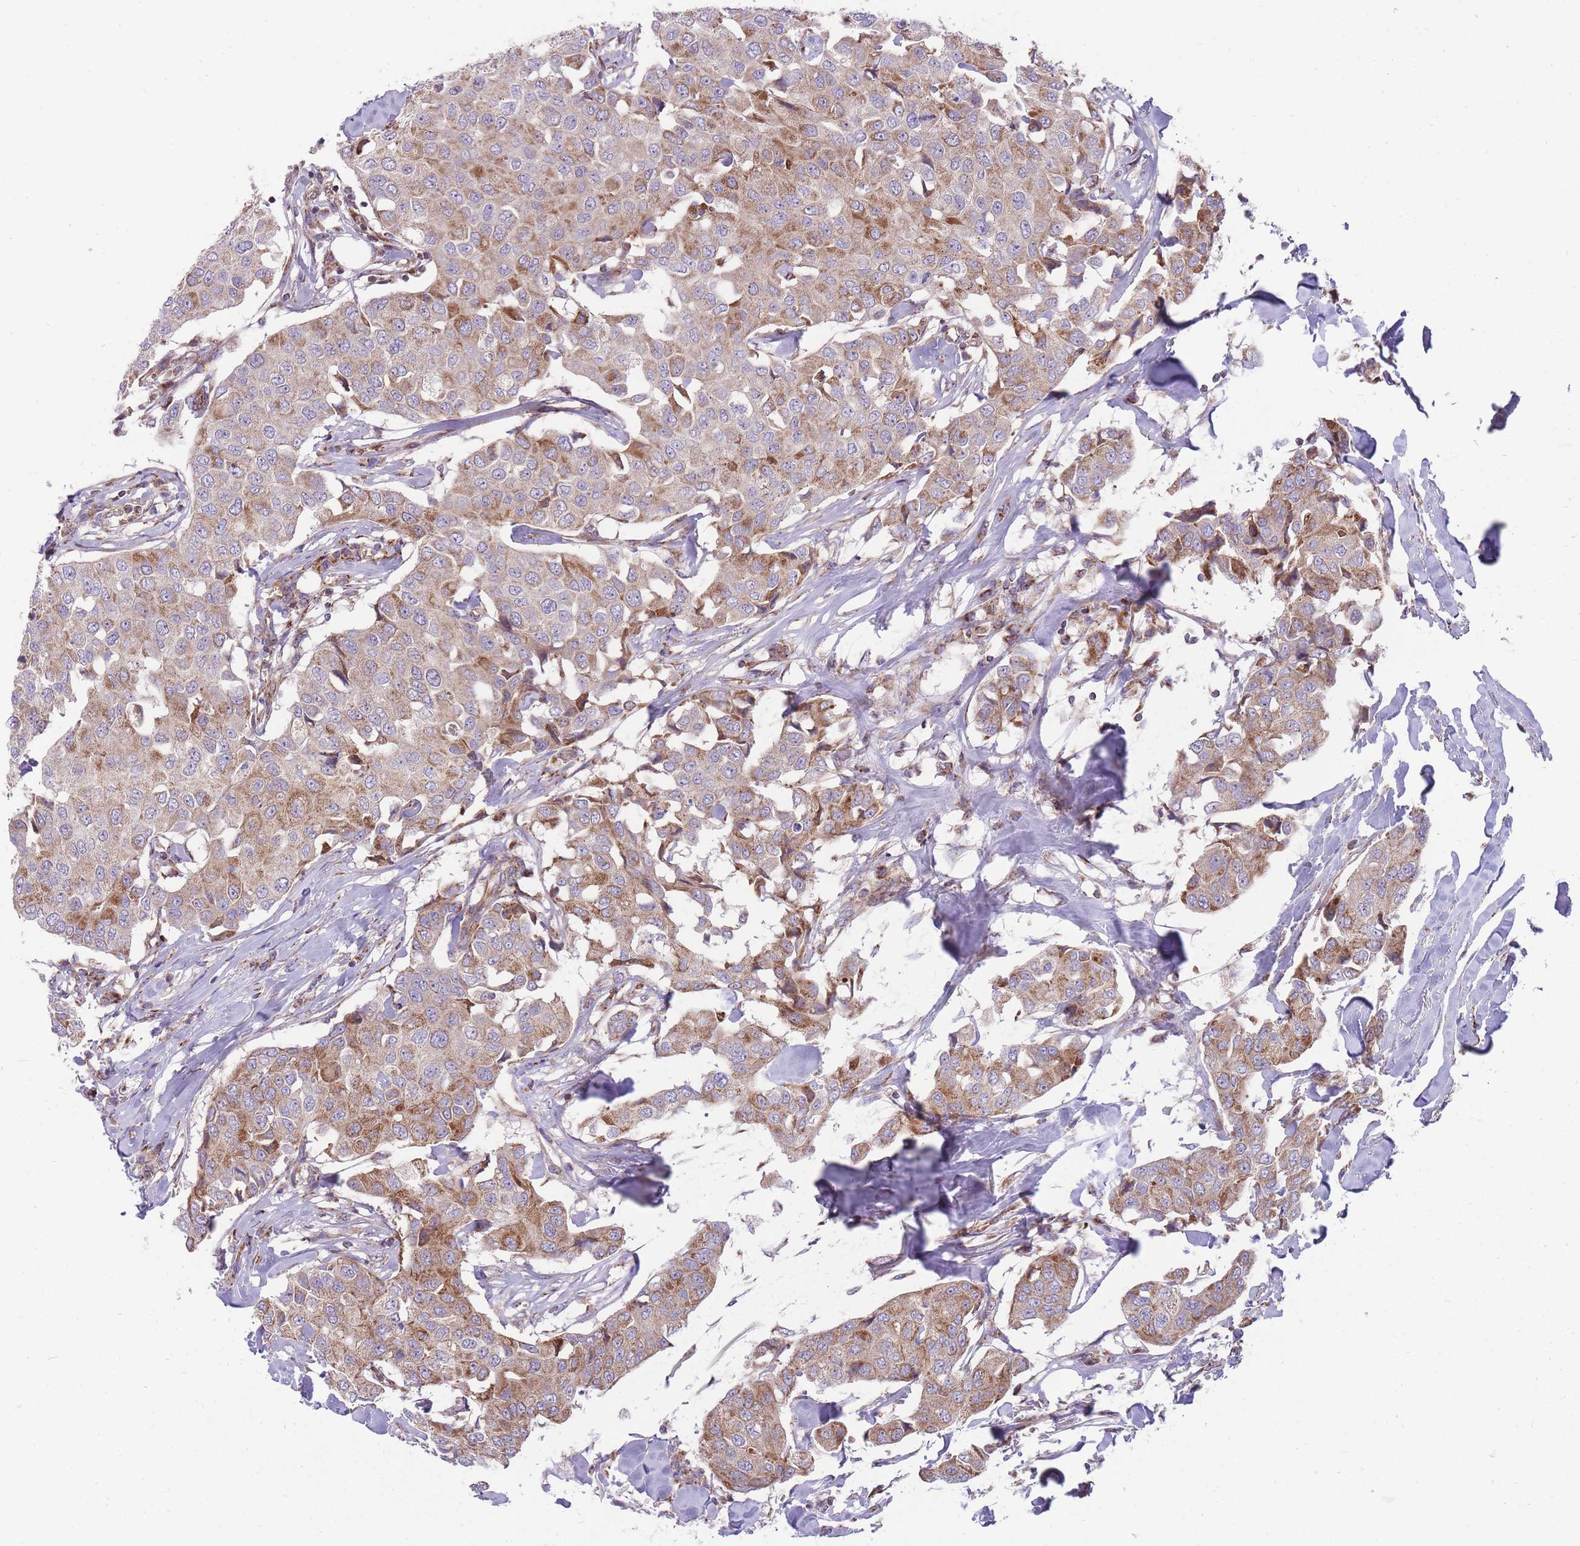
{"staining": {"intensity": "moderate", "quantity": "25%-75%", "location": "cytoplasmic/membranous"}, "tissue": "breast cancer", "cell_type": "Tumor cells", "image_type": "cancer", "snomed": [{"axis": "morphology", "description": "Duct carcinoma"}, {"axis": "topography", "description": "Breast"}], "caption": "A brown stain shows moderate cytoplasmic/membranous positivity of a protein in human breast cancer (infiltrating ductal carcinoma) tumor cells.", "gene": "ANKRD10", "patient": {"sex": "female", "age": 80}}